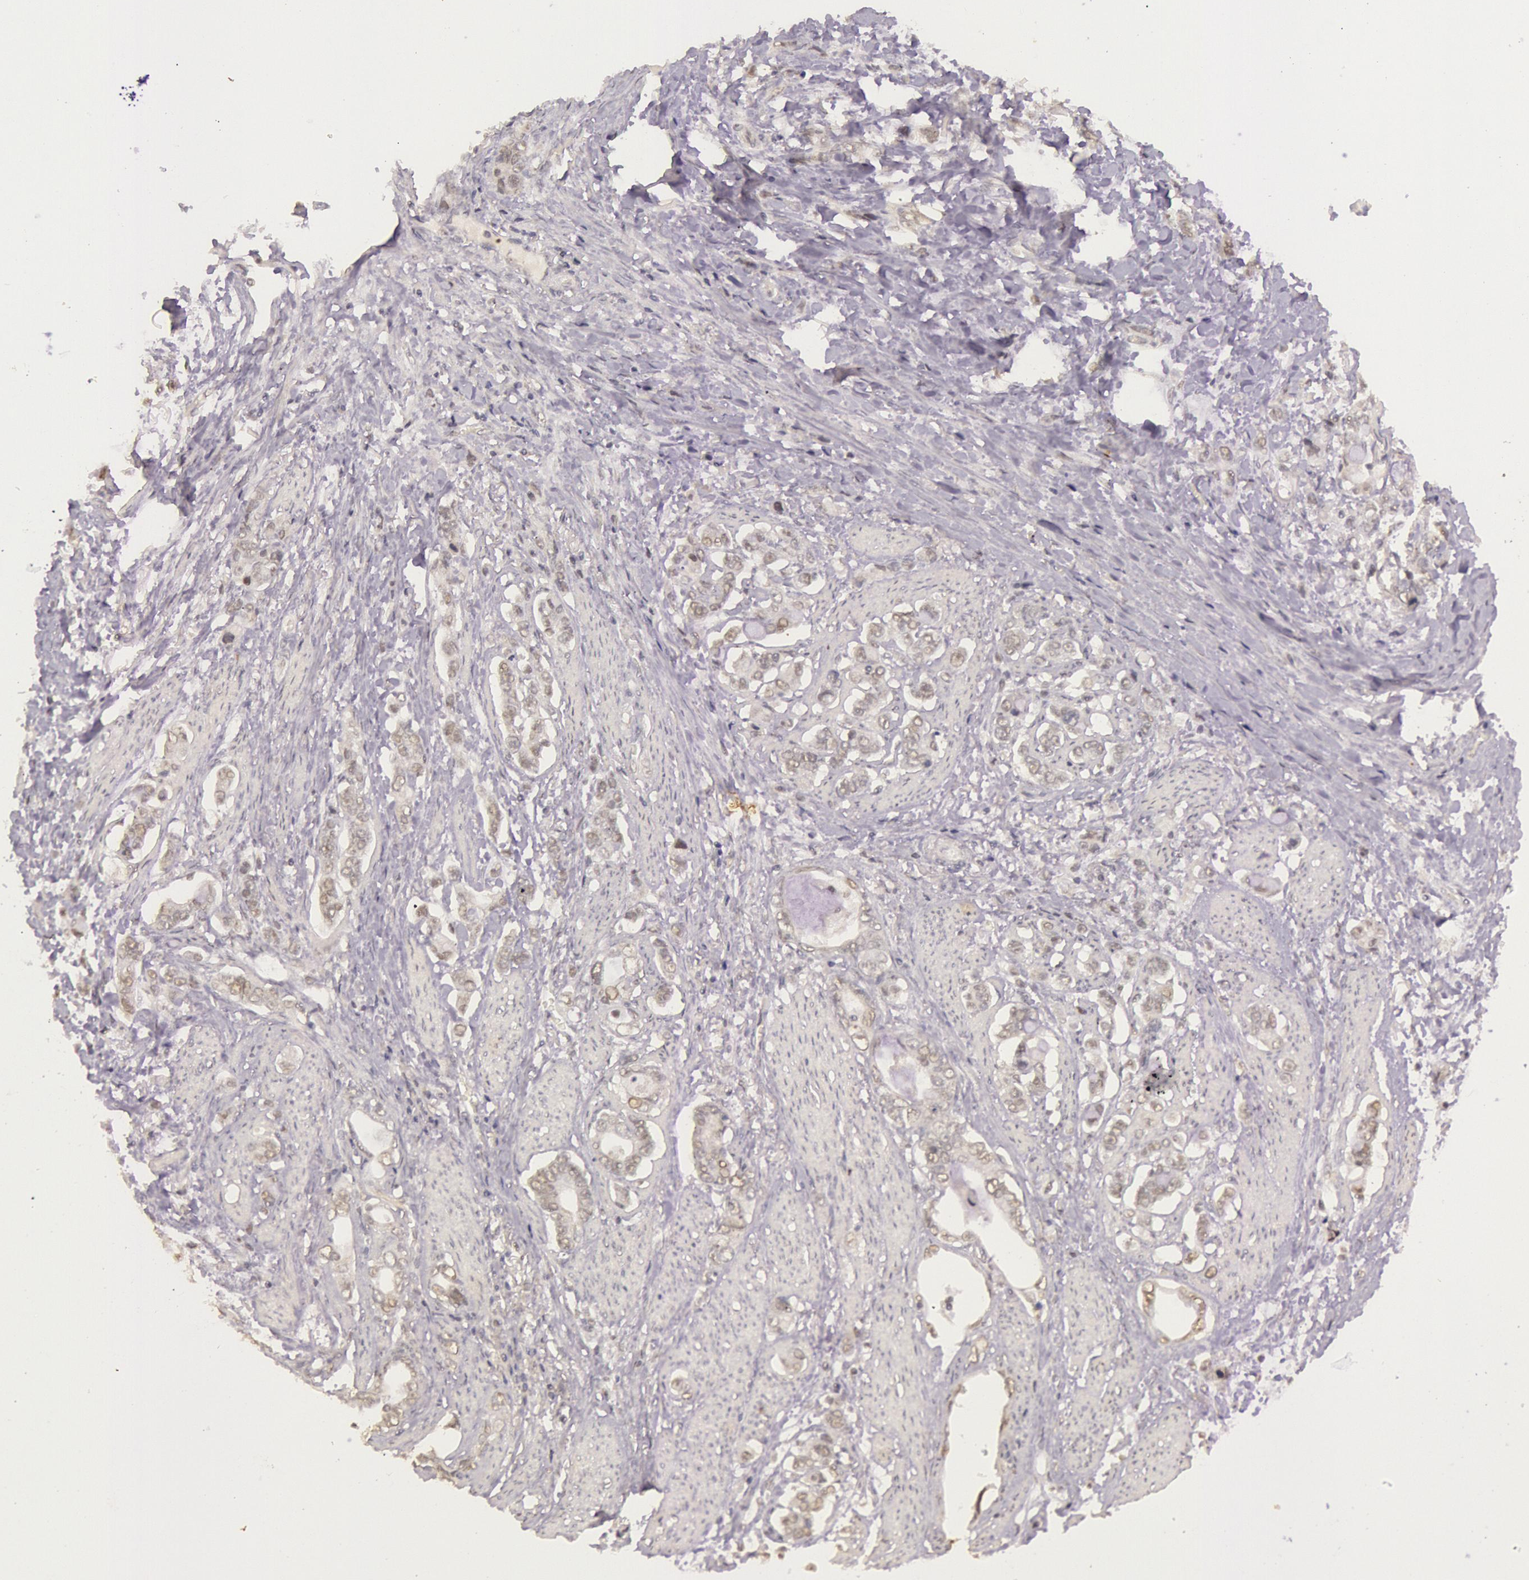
{"staining": {"intensity": "negative", "quantity": "none", "location": "none"}, "tissue": "stomach cancer", "cell_type": "Tumor cells", "image_type": "cancer", "snomed": [{"axis": "morphology", "description": "Adenocarcinoma, NOS"}, {"axis": "topography", "description": "Stomach"}], "caption": "Immunohistochemical staining of human stomach cancer (adenocarcinoma) exhibits no significant expression in tumor cells.", "gene": "RTL10", "patient": {"sex": "male", "age": 78}}